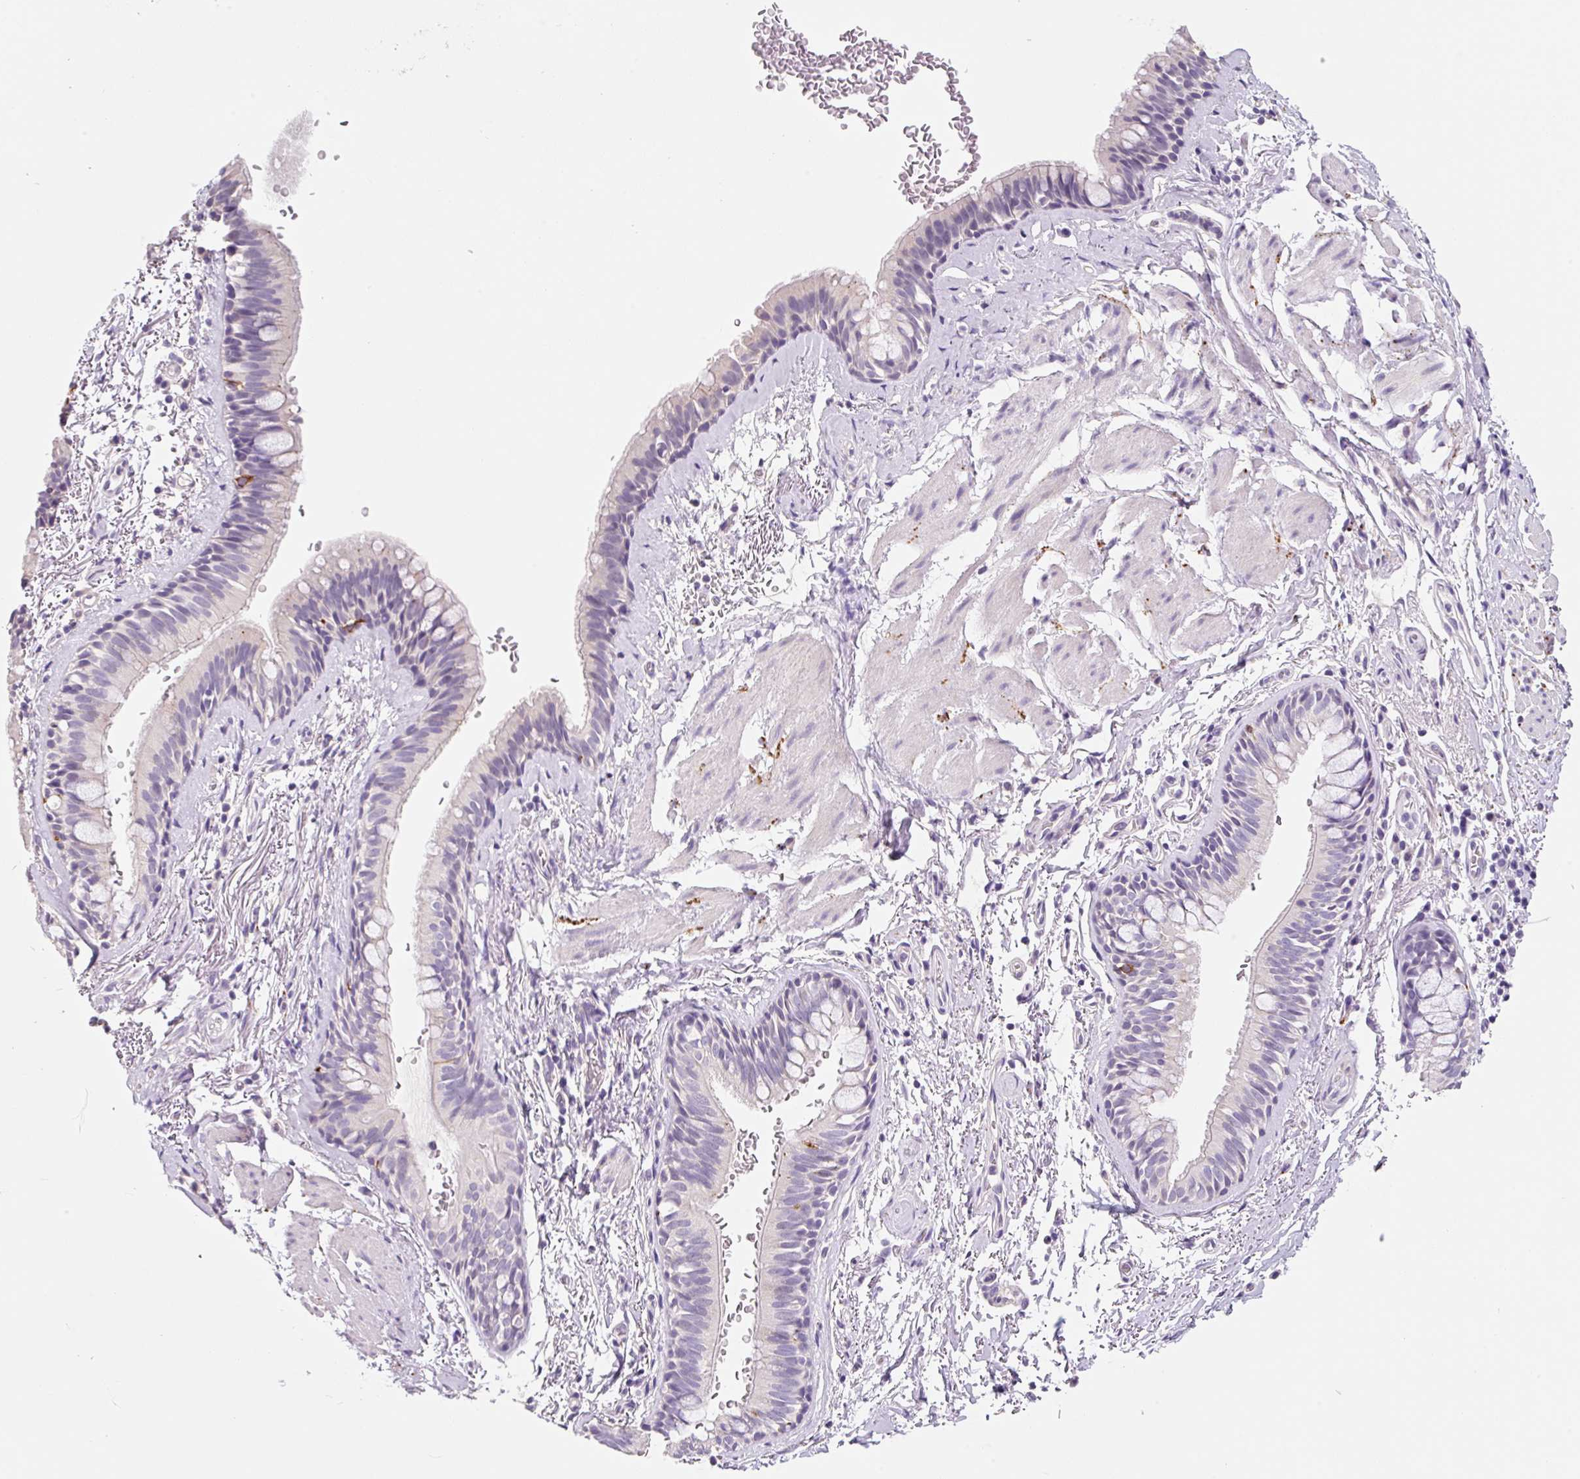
{"staining": {"intensity": "strong", "quantity": "<25%", "location": "cytoplasmic/membranous"}, "tissue": "bronchus", "cell_type": "Respiratory epithelial cells", "image_type": "normal", "snomed": [{"axis": "morphology", "description": "Normal tissue, NOS"}, {"axis": "topography", "description": "Bronchus"}], "caption": "Bronchus was stained to show a protein in brown. There is medium levels of strong cytoplasmic/membranous positivity in about <25% of respiratory epithelial cells. The protein is stained brown, and the nuclei are stained in blue (DAB (3,3'-diaminobenzidine) IHC with brightfield microscopy, high magnification).", "gene": "SYP", "patient": {"sex": "male", "age": 67}}